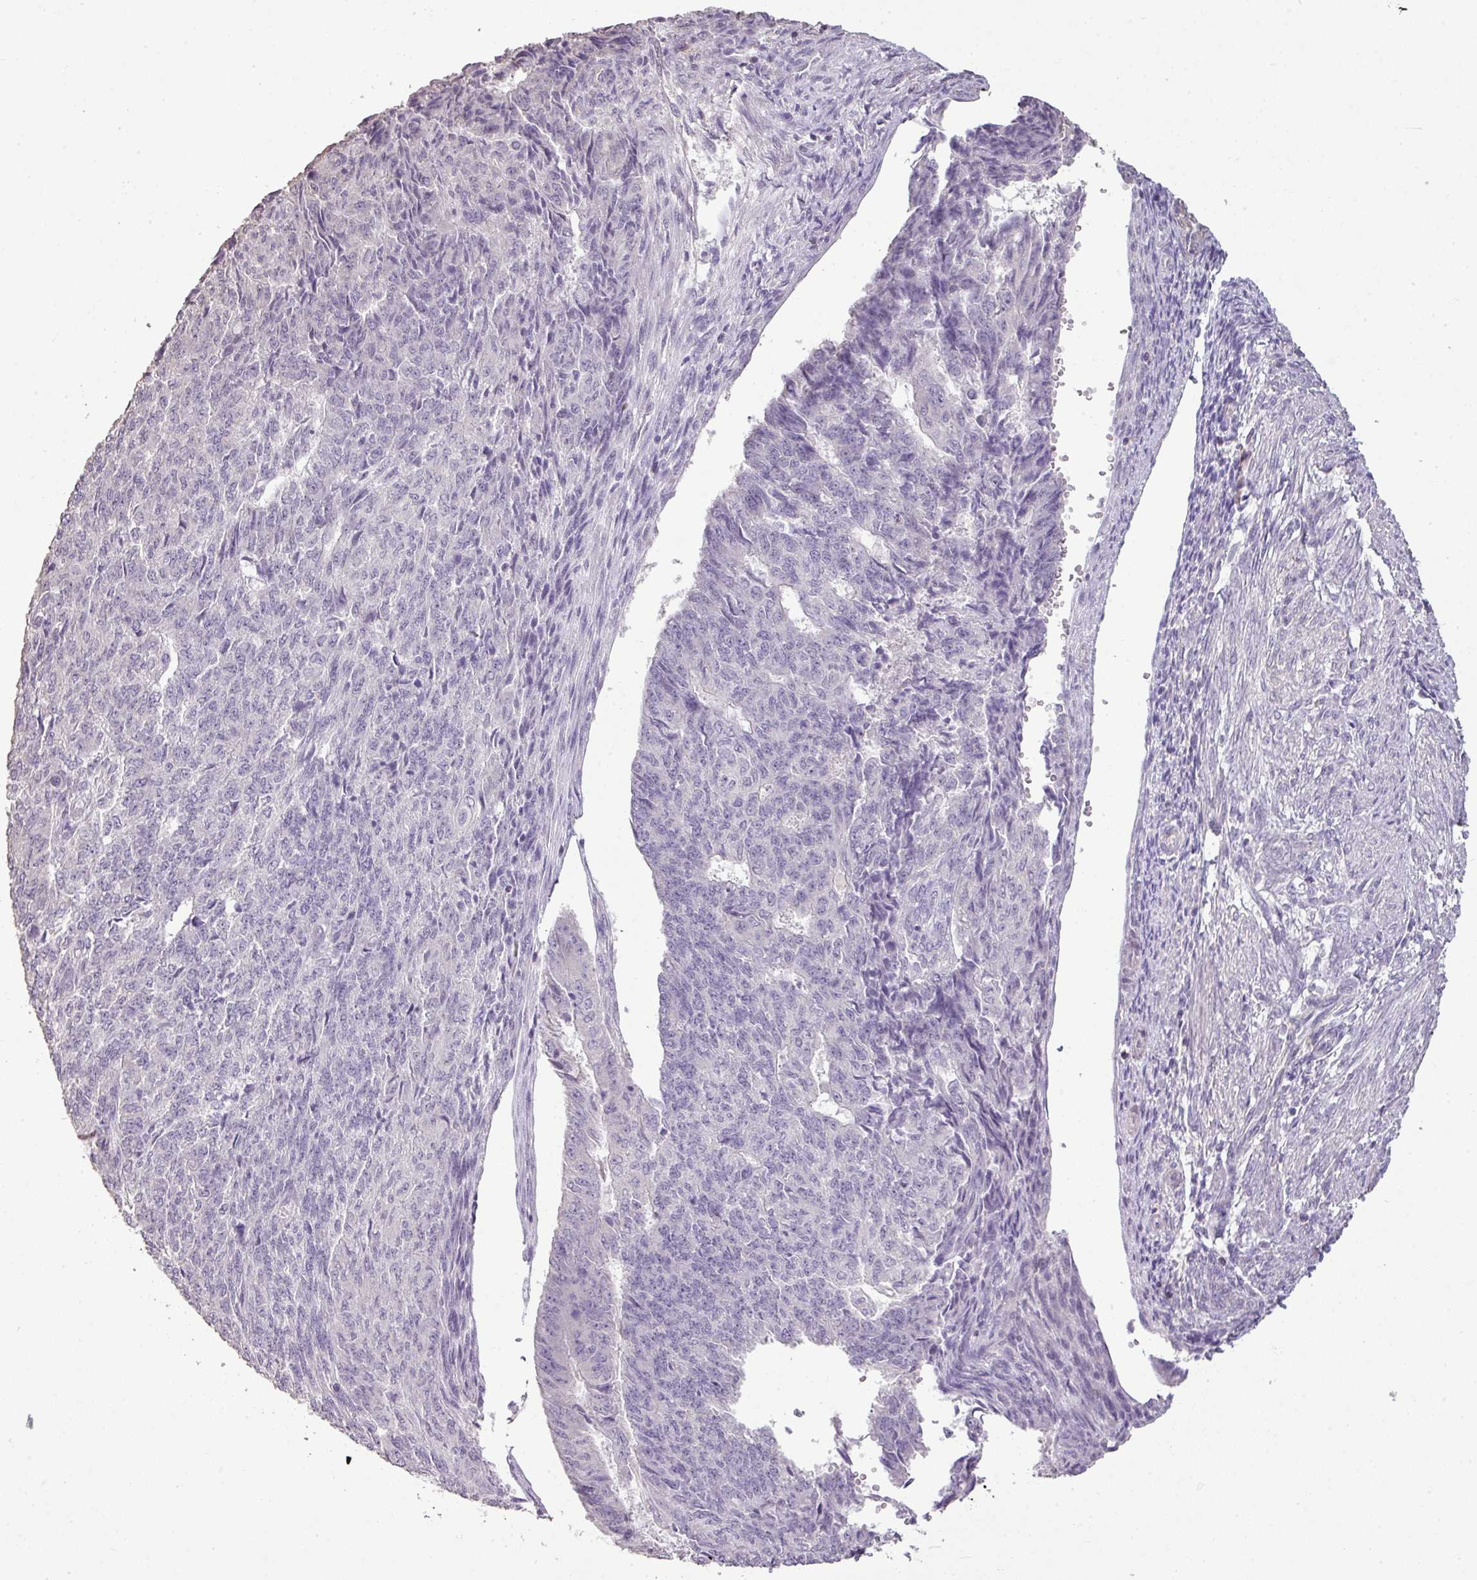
{"staining": {"intensity": "negative", "quantity": "none", "location": "none"}, "tissue": "endometrial cancer", "cell_type": "Tumor cells", "image_type": "cancer", "snomed": [{"axis": "morphology", "description": "Adenocarcinoma, NOS"}, {"axis": "topography", "description": "Endometrium"}], "caption": "A photomicrograph of adenocarcinoma (endometrial) stained for a protein reveals no brown staining in tumor cells. (IHC, brightfield microscopy, high magnification).", "gene": "LY9", "patient": {"sex": "female", "age": 32}}